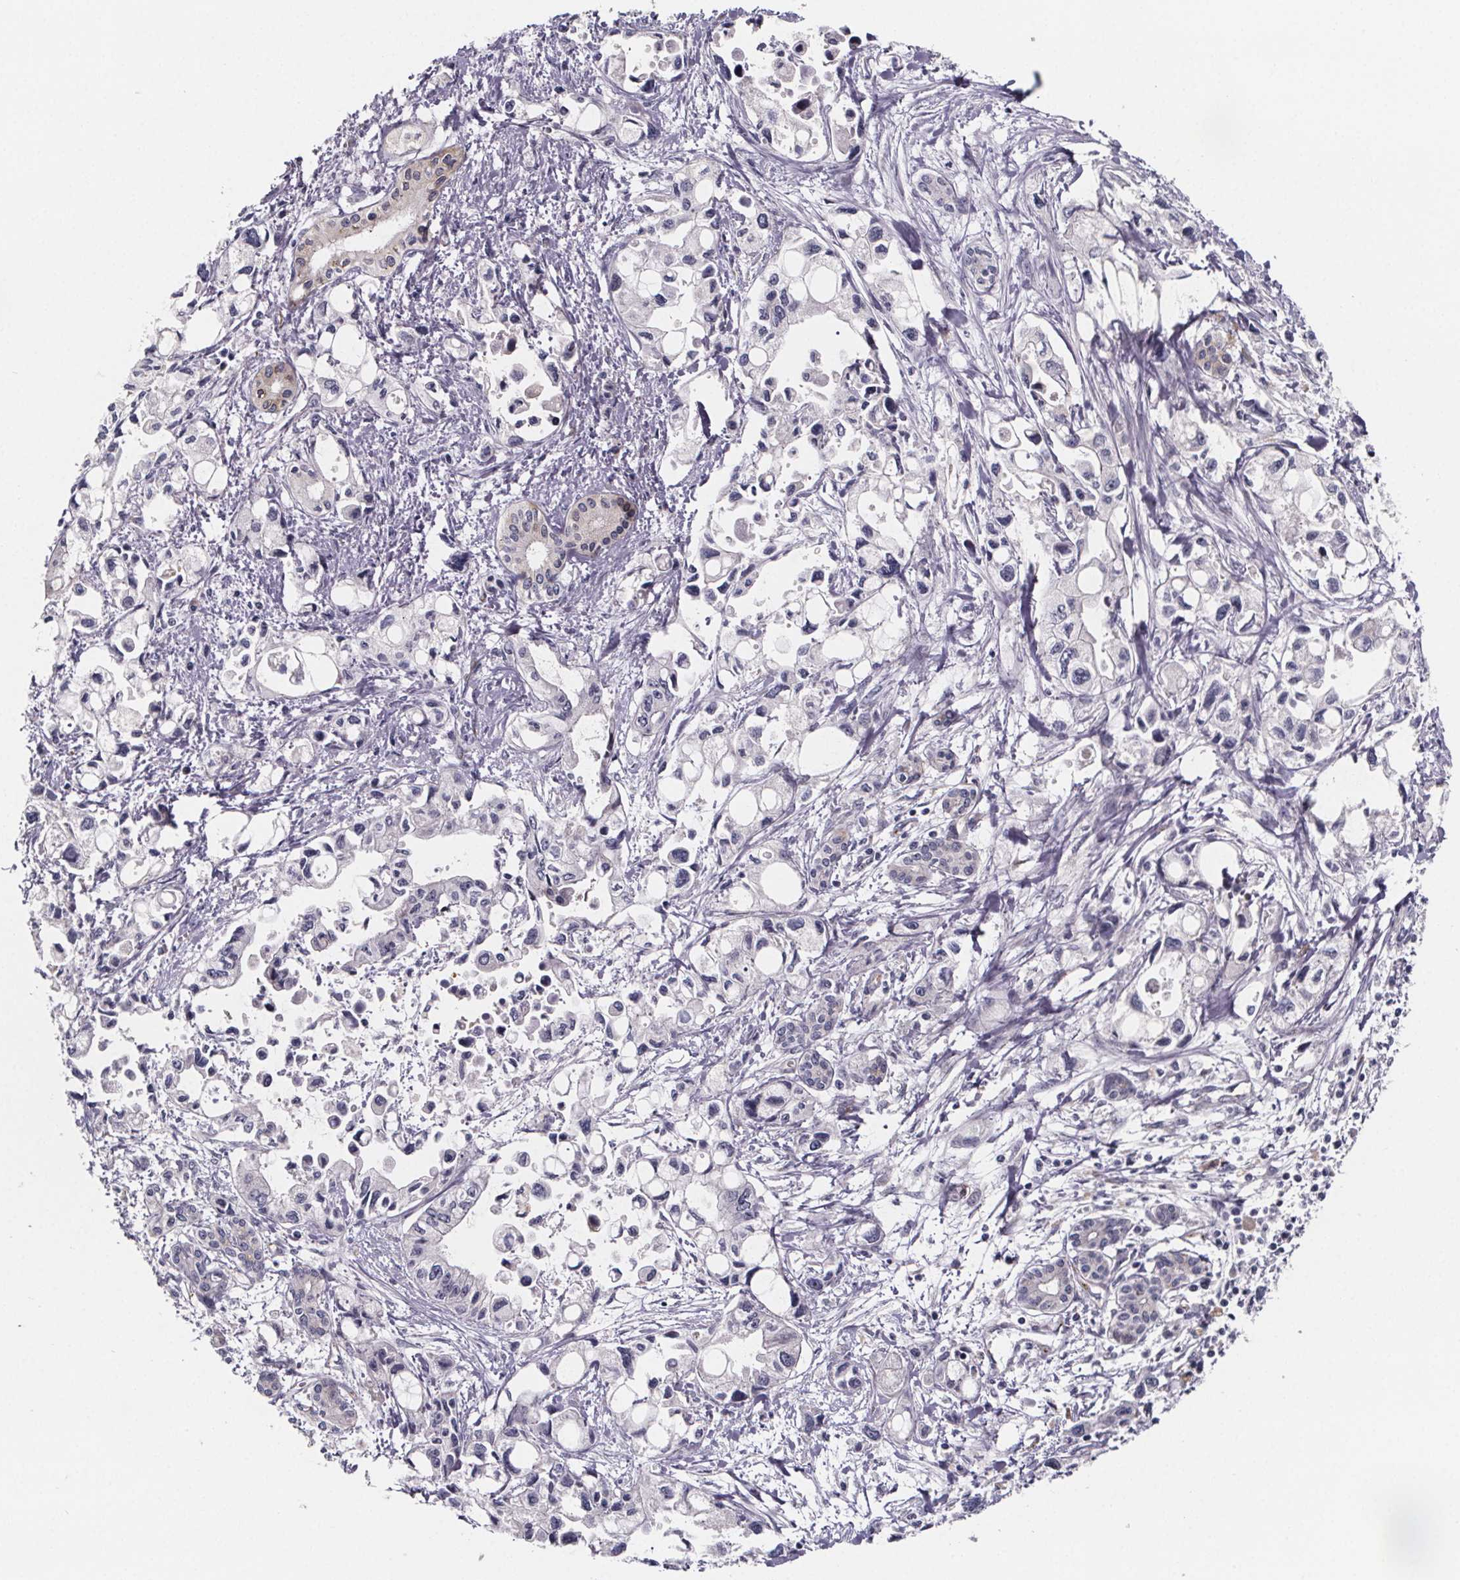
{"staining": {"intensity": "negative", "quantity": "none", "location": "none"}, "tissue": "pancreatic cancer", "cell_type": "Tumor cells", "image_type": "cancer", "snomed": [{"axis": "morphology", "description": "Adenocarcinoma, NOS"}, {"axis": "topography", "description": "Pancreas"}], "caption": "Immunohistochemistry image of human pancreatic cancer (adenocarcinoma) stained for a protein (brown), which demonstrates no expression in tumor cells.", "gene": "NDST1", "patient": {"sex": "female", "age": 61}}